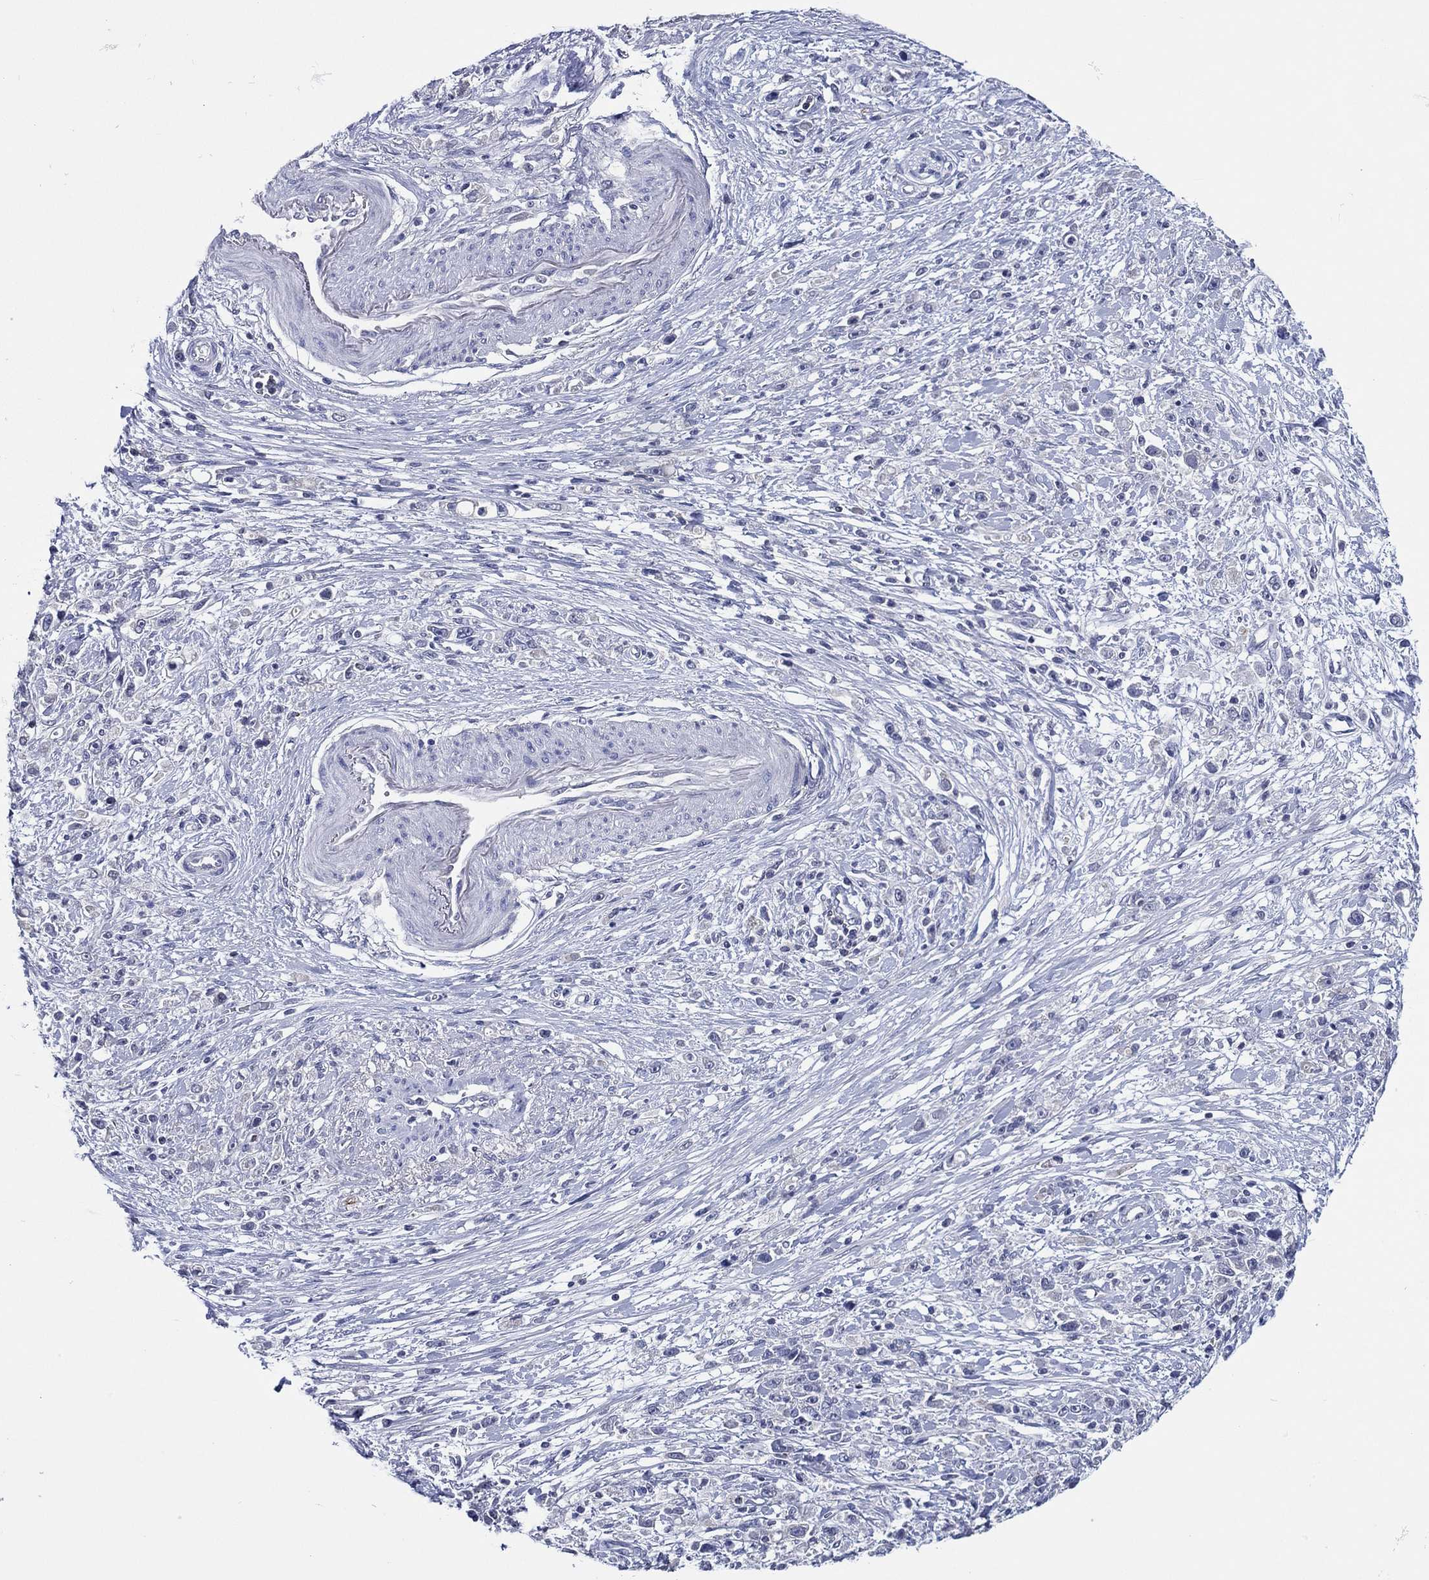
{"staining": {"intensity": "negative", "quantity": "none", "location": "none"}, "tissue": "stomach cancer", "cell_type": "Tumor cells", "image_type": "cancer", "snomed": [{"axis": "morphology", "description": "Adenocarcinoma, NOS"}, {"axis": "topography", "description": "Stomach"}], "caption": "Stomach adenocarcinoma stained for a protein using immunohistochemistry shows no staining tumor cells.", "gene": "TRIM31", "patient": {"sex": "female", "age": 59}}